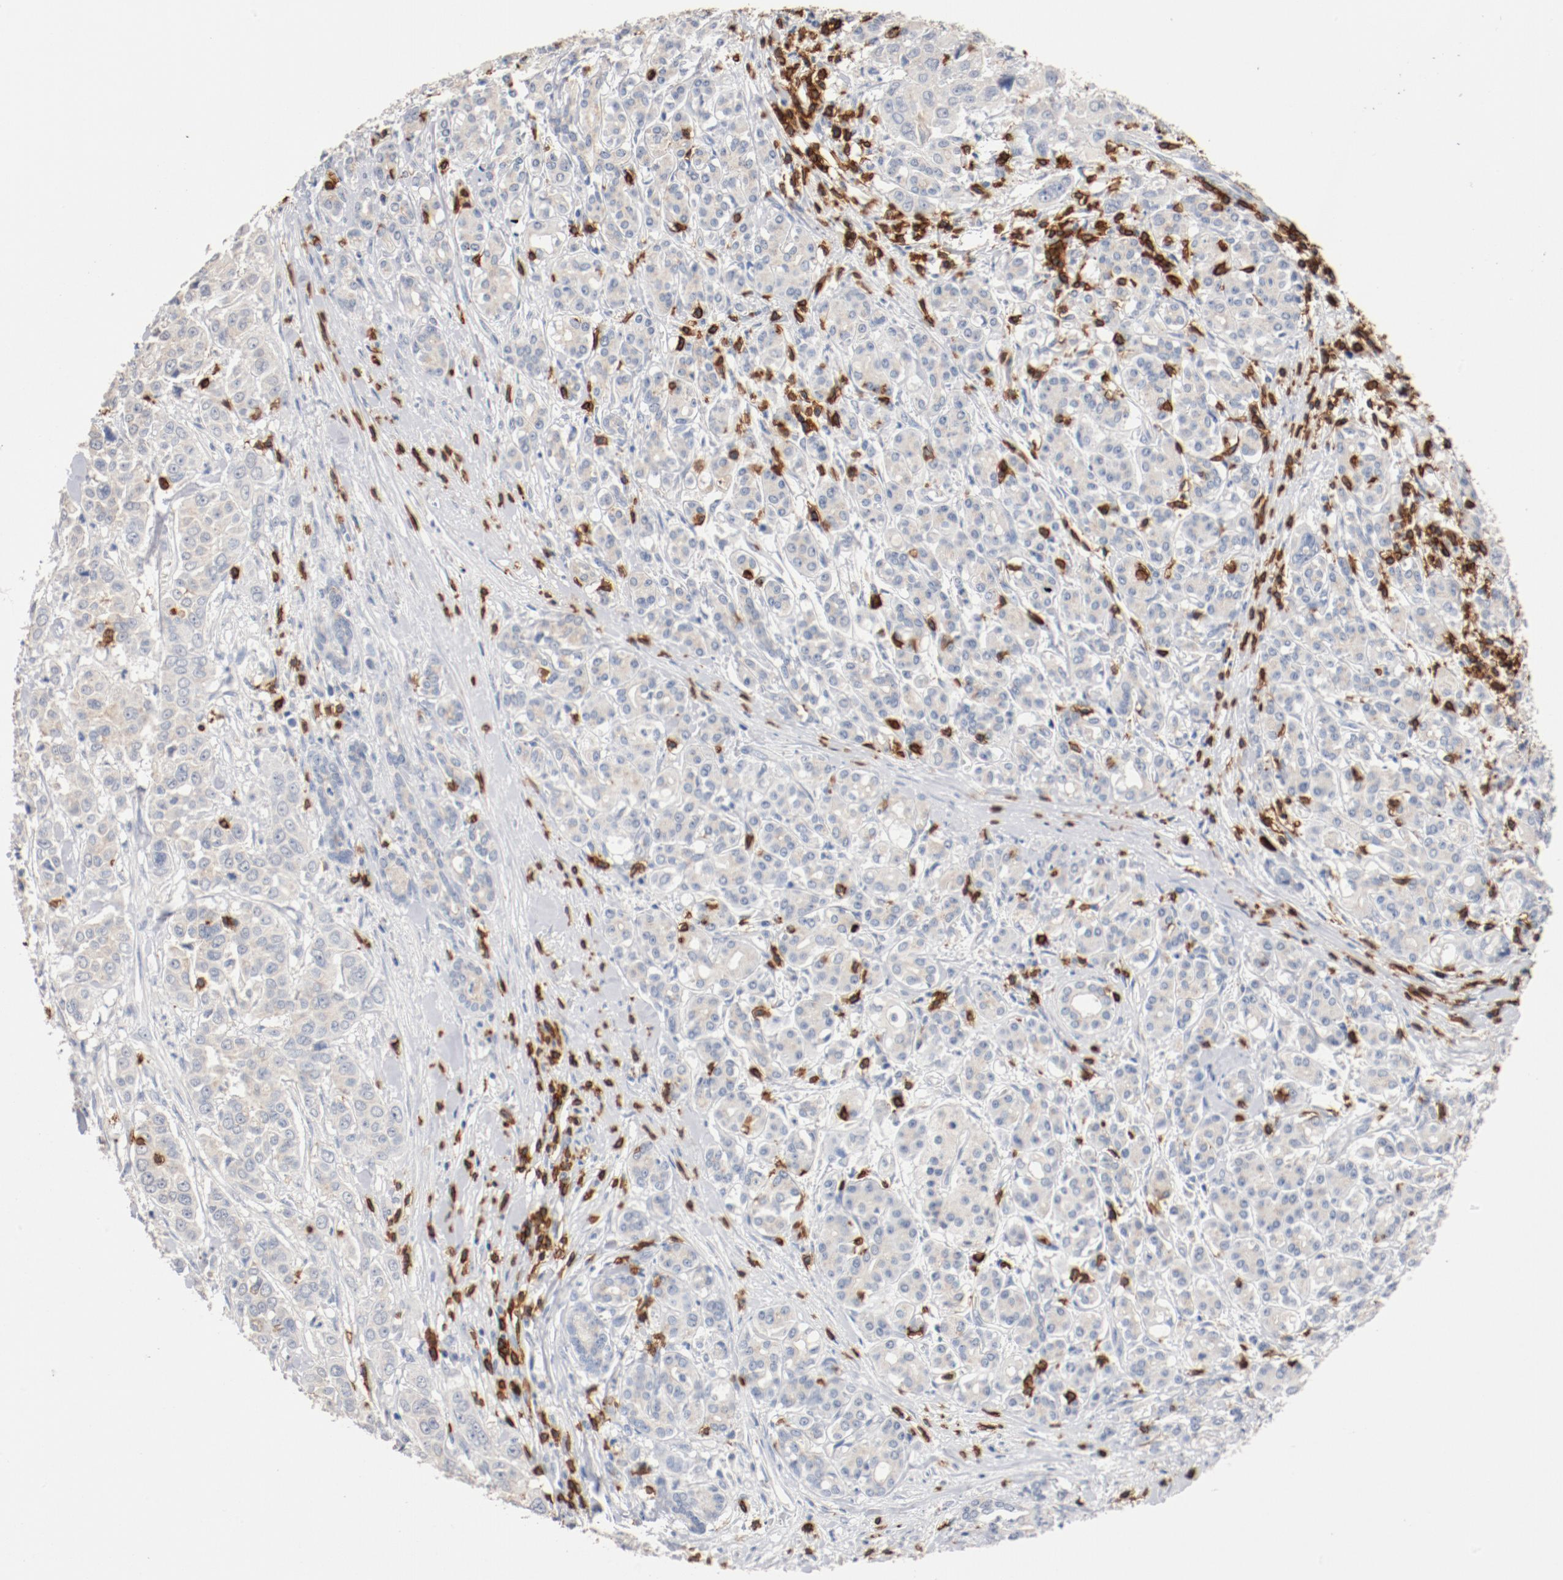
{"staining": {"intensity": "weak", "quantity": ">75%", "location": "cytoplasmic/membranous"}, "tissue": "pancreatic cancer", "cell_type": "Tumor cells", "image_type": "cancer", "snomed": [{"axis": "morphology", "description": "Adenocarcinoma, NOS"}, {"axis": "topography", "description": "Pancreas"}], "caption": "Protein staining reveals weak cytoplasmic/membranous expression in about >75% of tumor cells in pancreatic adenocarcinoma. The staining was performed using DAB, with brown indicating positive protein expression. Nuclei are stained blue with hematoxylin.", "gene": "CD247", "patient": {"sex": "female", "age": 52}}